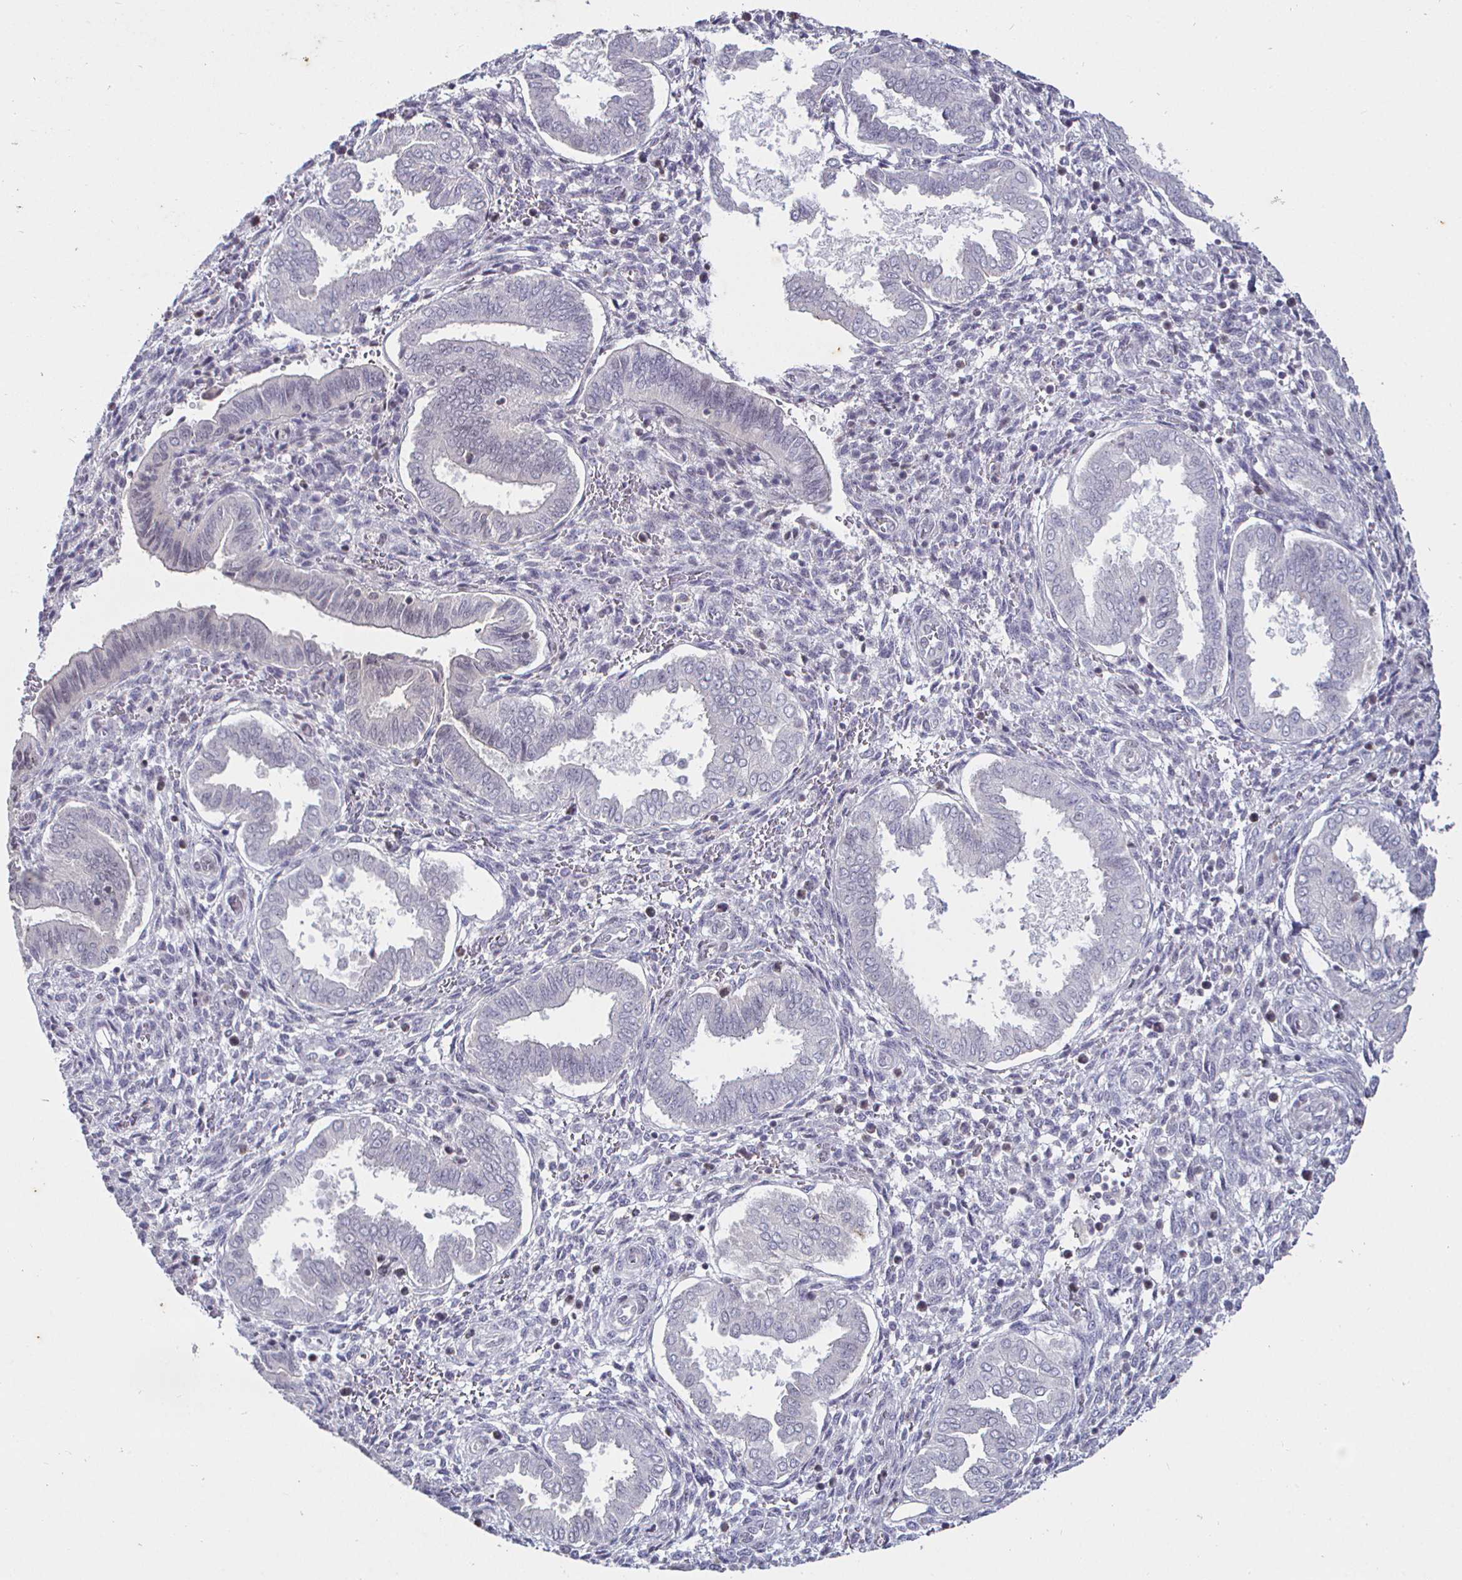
{"staining": {"intensity": "negative", "quantity": "none", "location": "none"}, "tissue": "endometrium", "cell_type": "Cells in endometrial stroma", "image_type": "normal", "snomed": [{"axis": "morphology", "description": "Normal tissue, NOS"}, {"axis": "topography", "description": "Endometrium"}], "caption": "High power microscopy image of an immunohistochemistry (IHC) histopathology image of benign endometrium, revealing no significant positivity in cells in endometrial stroma.", "gene": "MLH1", "patient": {"sex": "female", "age": 24}}